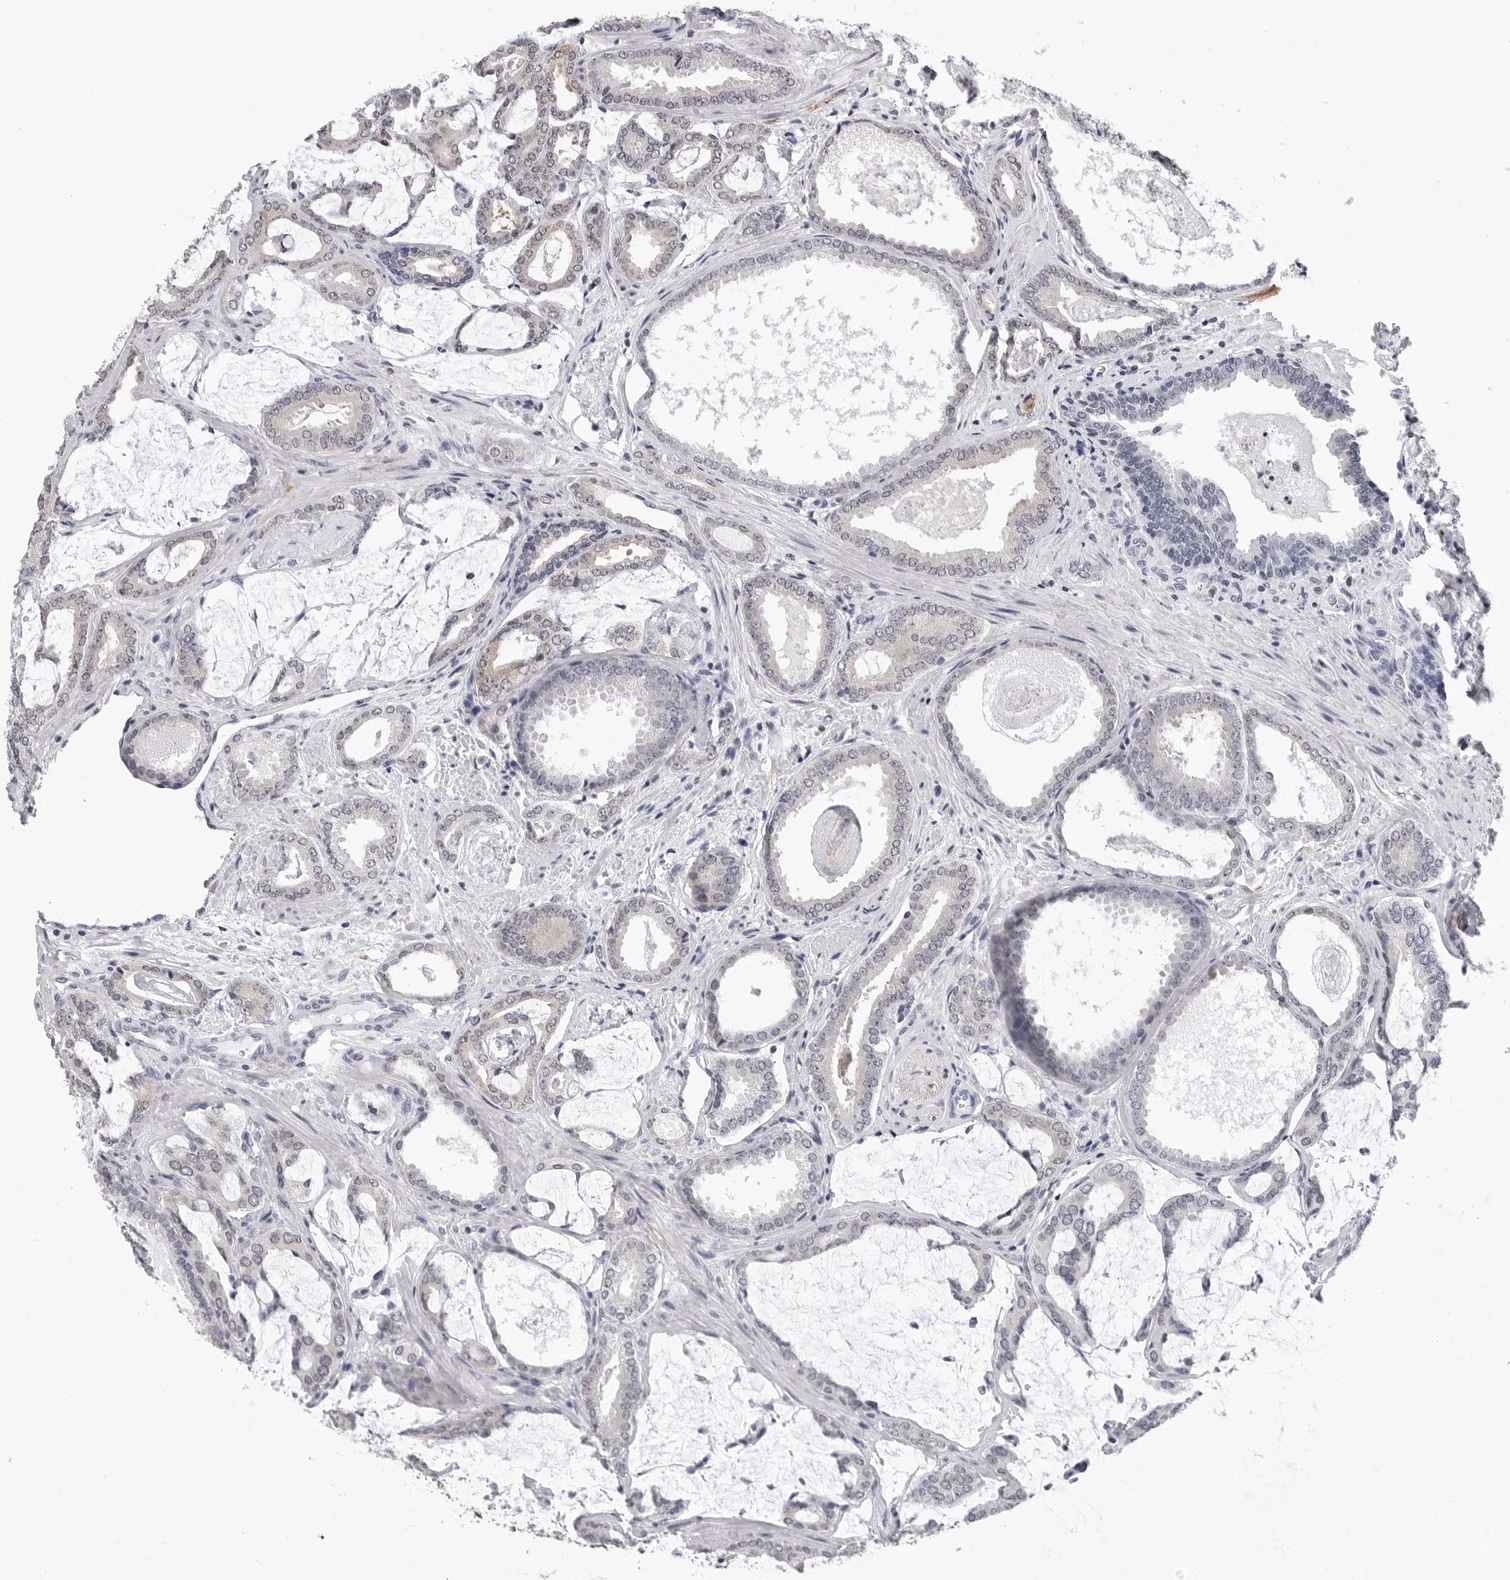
{"staining": {"intensity": "negative", "quantity": "none", "location": "none"}, "tissue": "prostate cancer", "cell_type": "Tumor cells", "image_type": "cancer", "snomed": [{"axis": "morphology", "description": "Adenocarcinoma, Low grade"}, {"axis": "topography", "description": "Prostate"}], "caption": "This histopathology image is of adenocarcinoma (low-grade) (prostate) stained with IHC to label a protein in brown with the nuclei are counter-stained blue. There is no staining in tumor cells. (DAB IHC with hematoxylin counter stain).", "gene": "GNL2", "patient": {"sex": "male", "age": 71}}